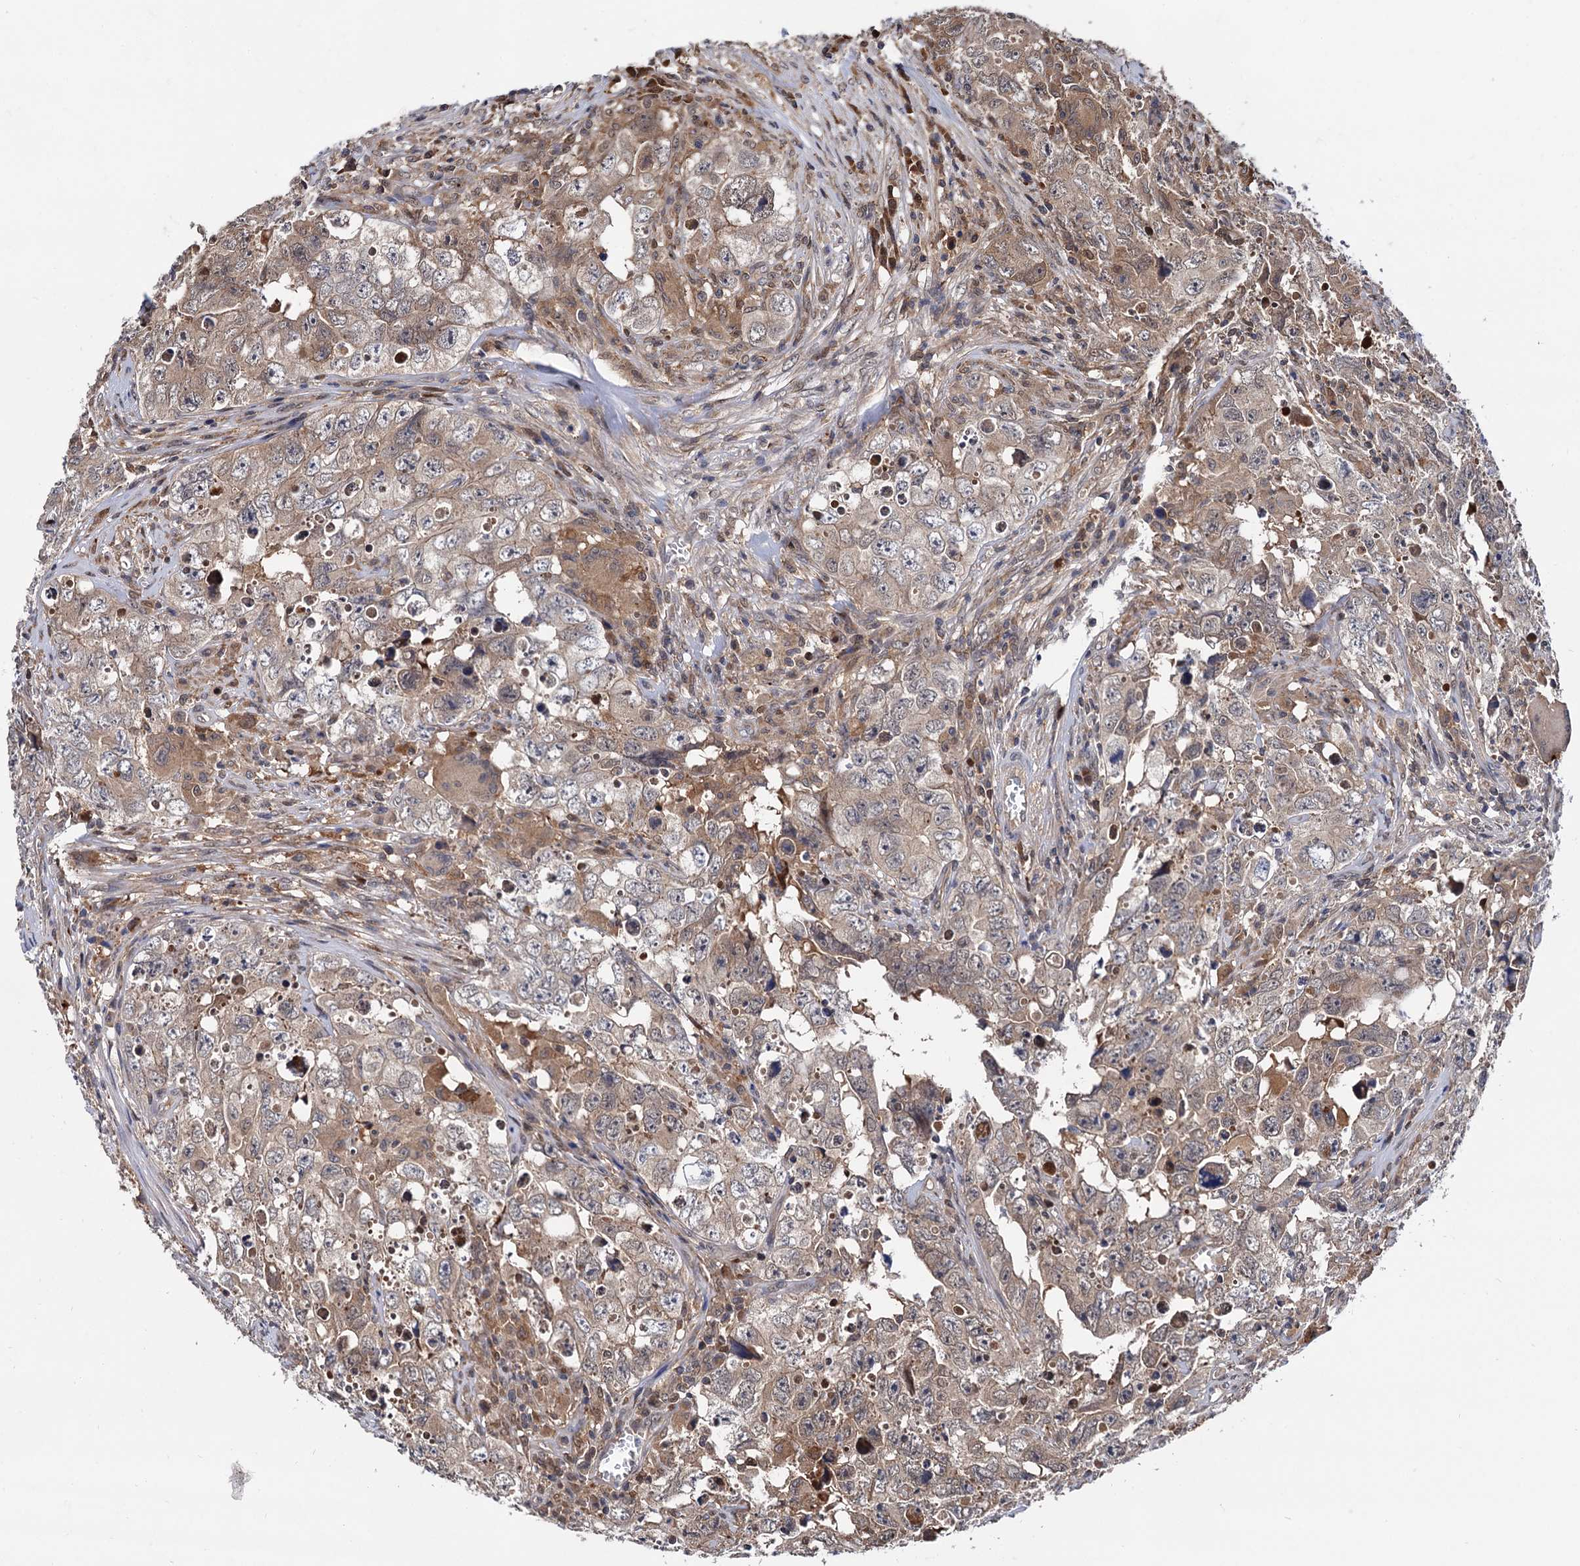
{"staining": {"intensity": "weak", "quantity": "25%-75%", "location": "cytoplasmic/membranous"}, "tissue": "testis cancer", "cell_type": "Tumor cells", "image_type": "cancer", "snomed": [{"axis": "morphology", "description": "Seminoma, NOS"}, {"axis": "morphology", "description": "Carcinoma, Embryonal, NOS"}, {"axis": "topography", "description": "Testis"}], "caption": "An immunohistochemistry histopathology image of tumor tissue is shown. Protein staining in brown shows weak cytoplasmic/membranous positivity in testis cancer within tumor cells. Using DAB (3,3'-diaminobenzidine) (brown) and hematoxylin (blue) stains, captured at high magnification using brightfield microscopy.", "gene": "SELENOP", "patient": {"sex": "male", "age": 43}}